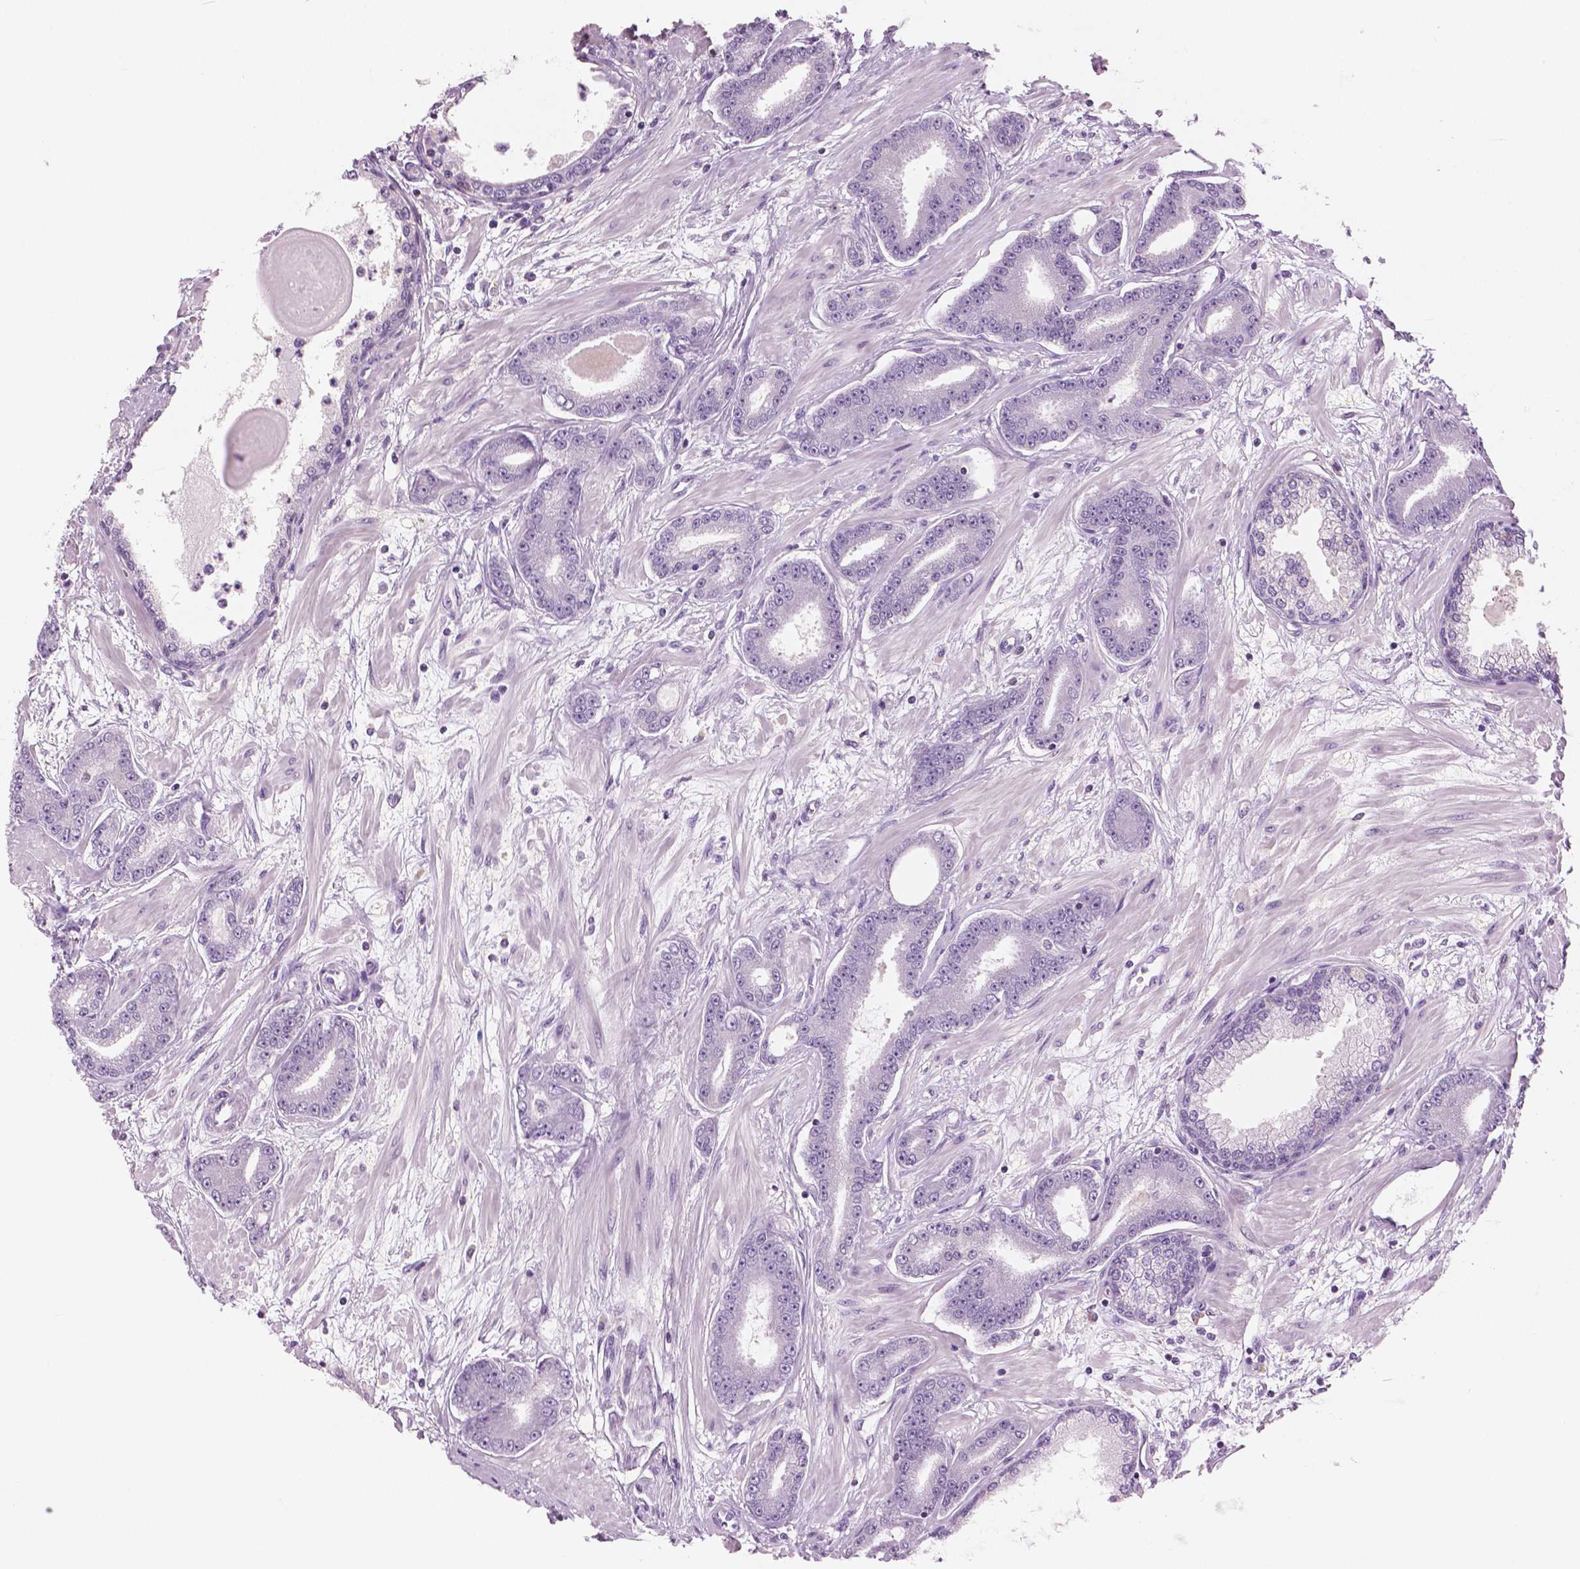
{"staining": {"intensity": "negative", "quantity": "none", "location": "none"}, "tissue": "prostate cancer", "cell_type": "Tumor cells", "image_type": "cancer", "snomed": [{"axis": "morphology", "description": "Adenocarcinoma, Low grade"}, {"axis": "topography", "description": "Prostate"}], "caption": "A histopathology image of prostate low-grade adenocarcinoma stained for a protein displays no brown staining in tumor cells. The staining is performed using DAB (3,3'-diaminobenzidine) brown chromogen with nuclei counter-stained in using hematoxylin.", "gene": "GALM", "patient": {"sex": "male", "age": 64}}